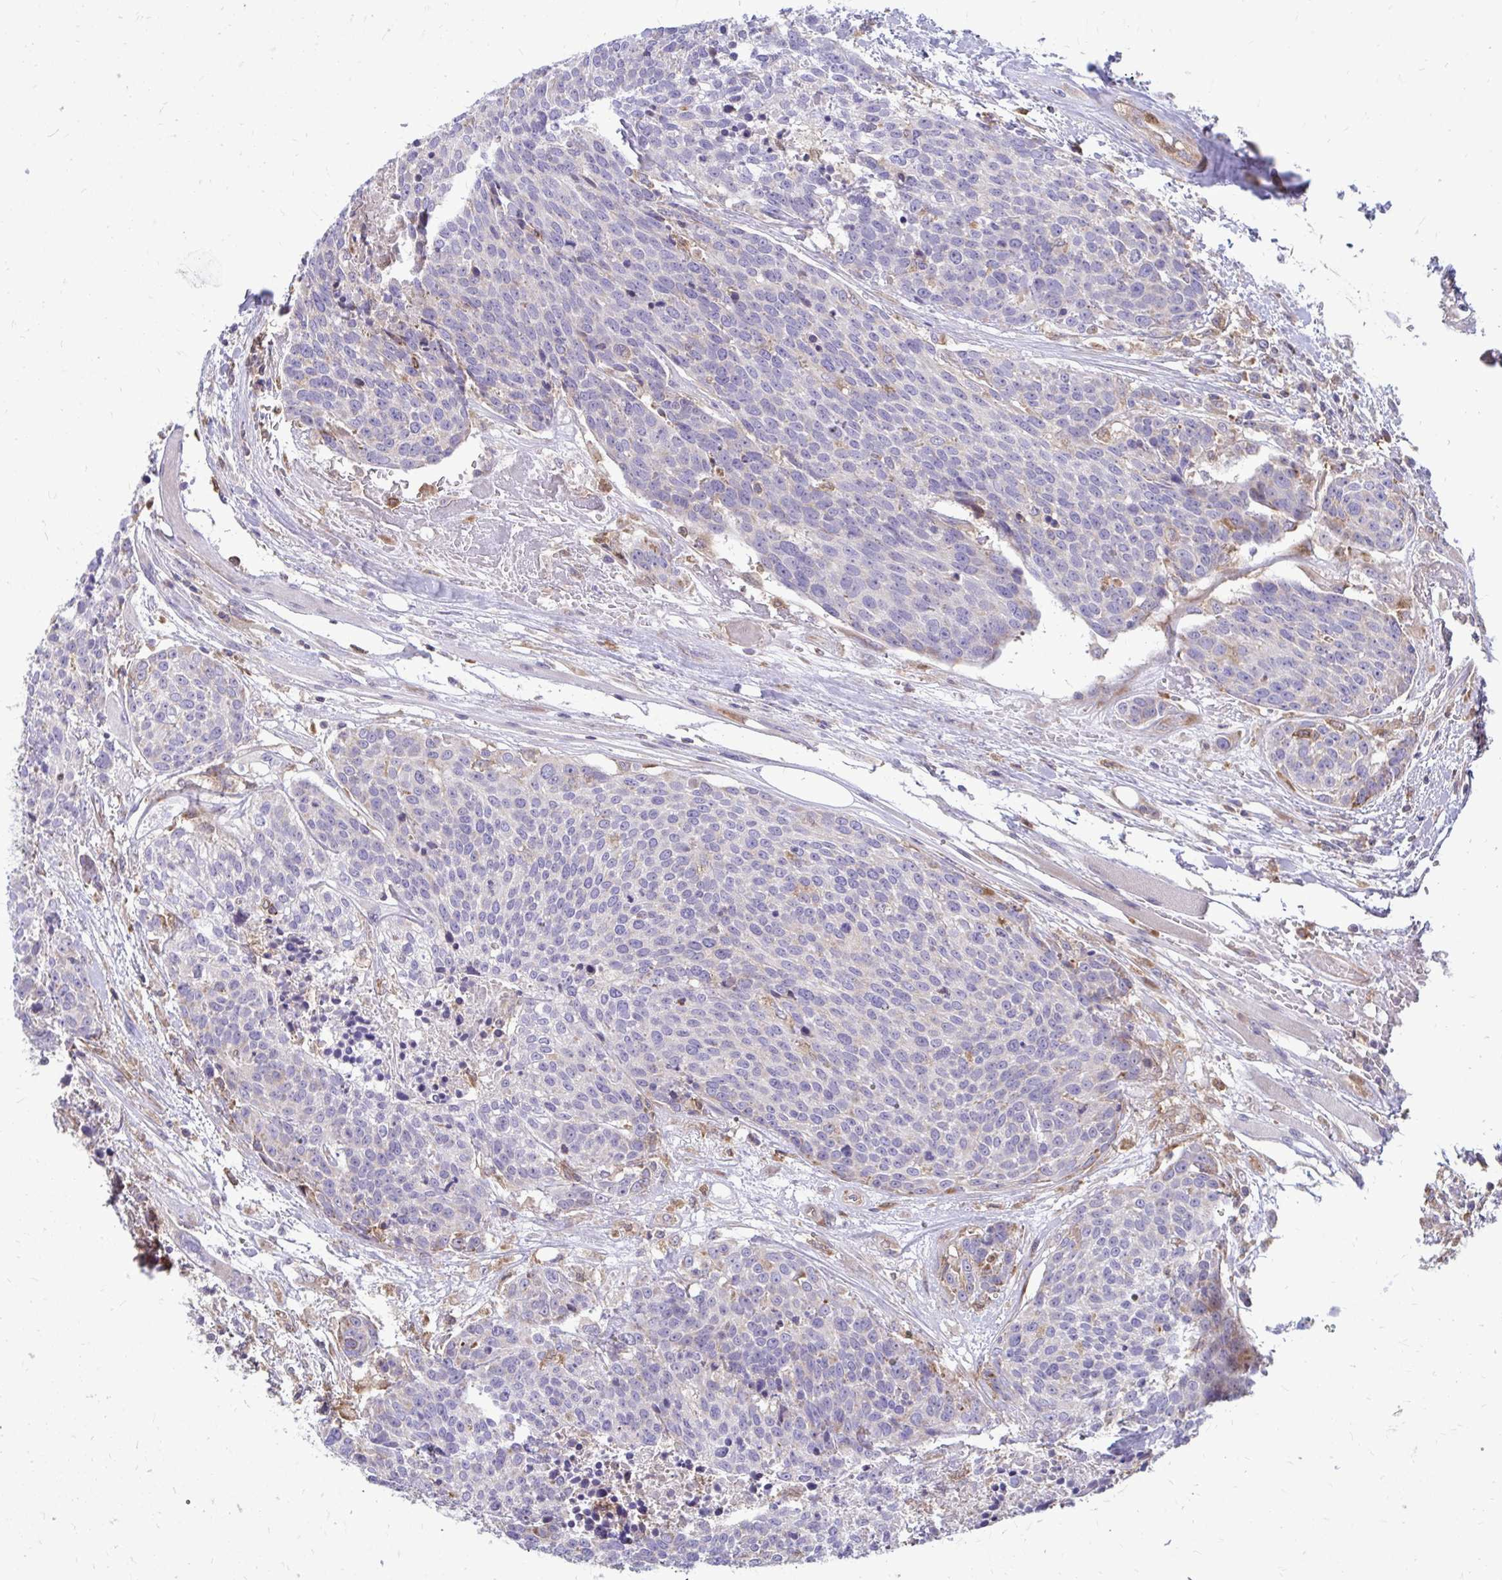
{"staining": {"intensity": "negative", "quantity": "none", "location": "none"}, "tissue": "head and neck cancer", "cell_type": "Tumor cells", "image_type": "cancer", "snomed": [{"axis": "morphology", "description": "Squamous cell carcinoma, NOS"}, {"axis": "topography", "description": "Oral tissue"}, {"axis": "topography", "description": "Head-Neck"}], "caption": "DAB immunohistochemical staining of head and neck cancer reveals no significant expression in tumor cells. Brightfield microscopy of immunohistochemistry stained with DAB (brown) and hematoxylin (blue), captured at high magnification.", "gene": "ASAP1", "patient": {"sex": "male", "age": 64}}